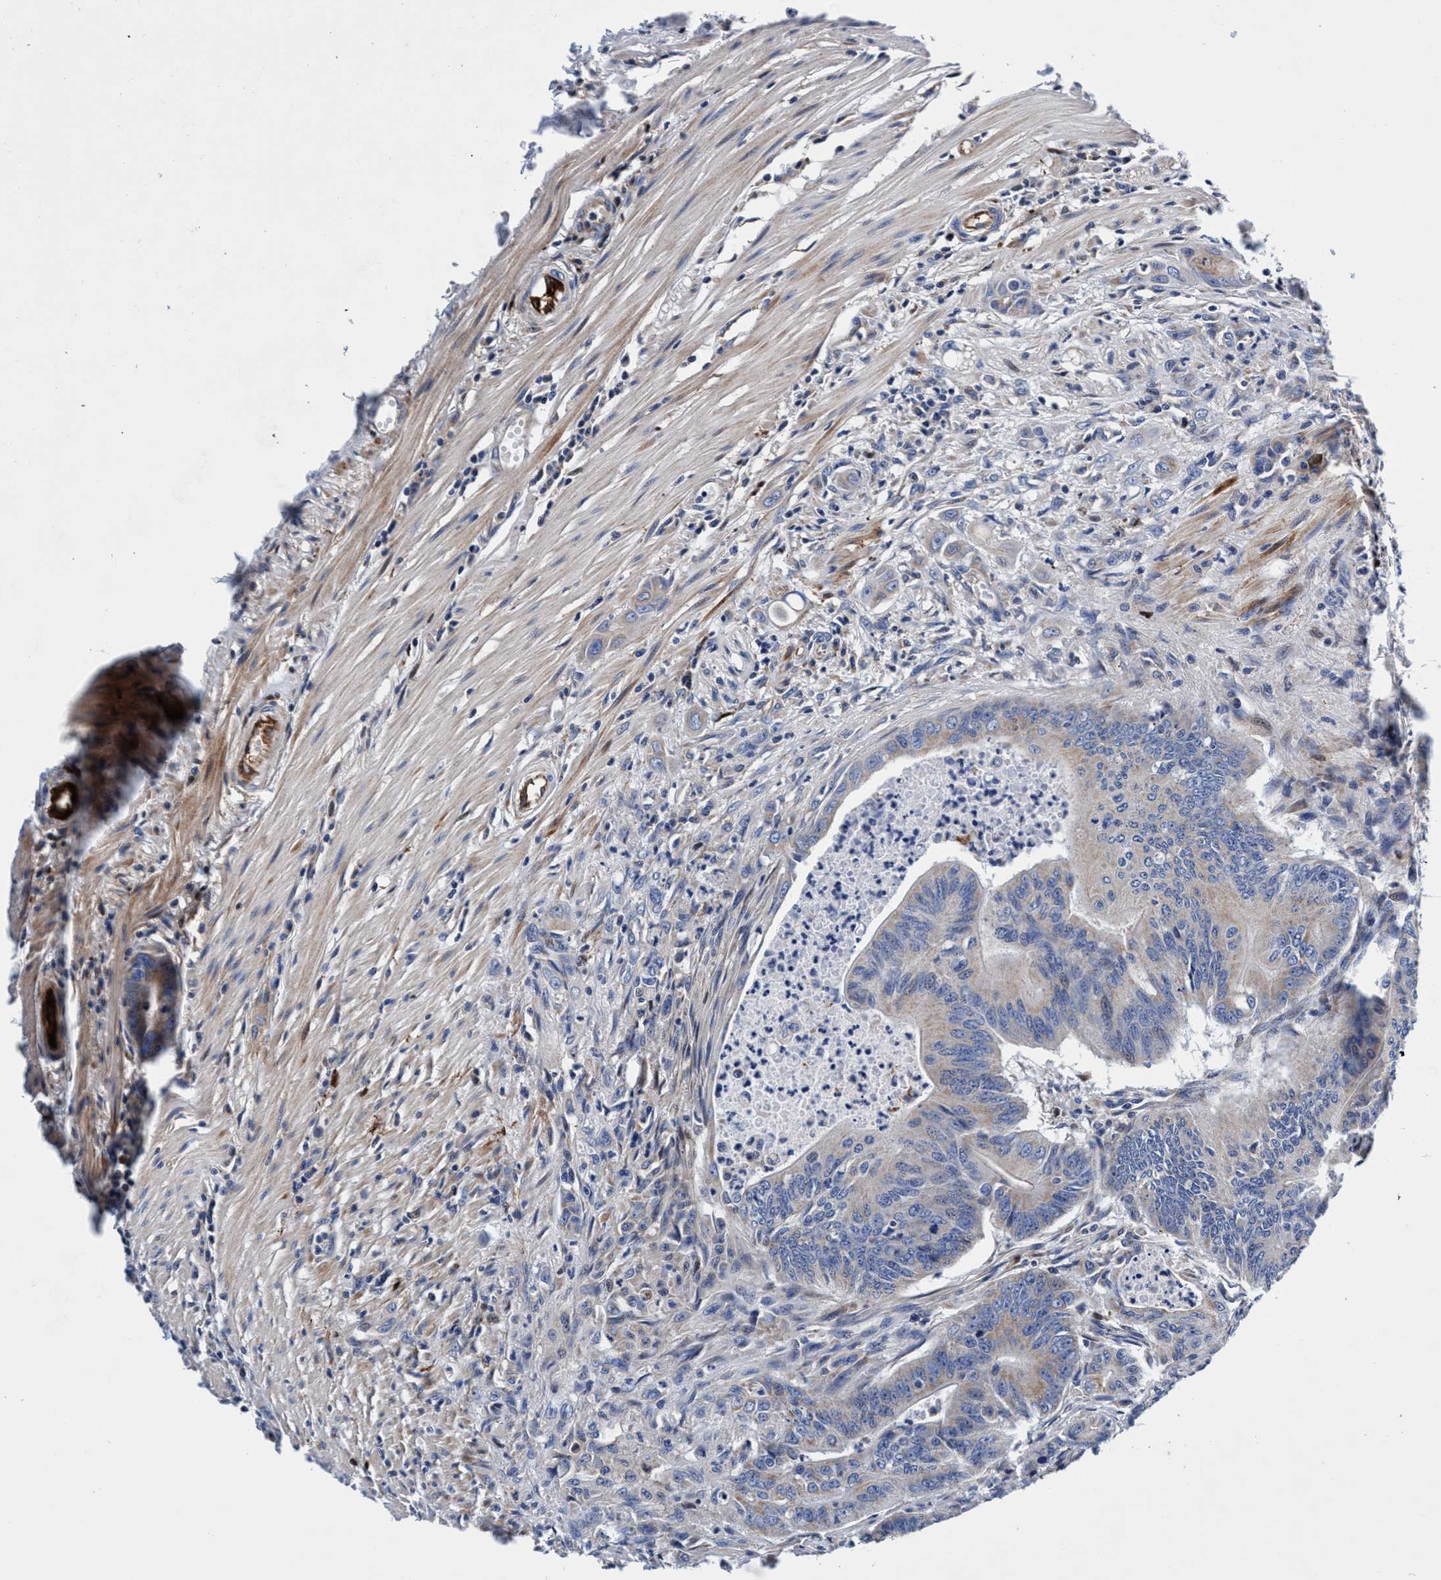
{"staining": {"intensity": "weak", "quantity": "<25%", "location": "cytoplasmic/membranous"}, "tissue": "colorectal cancer", "cell_type": "Tumor cells", "image_type": "cancer", "snomed": [{"axis": "morphology", "description": "Adenoma, NOS"}, {"axis": "morphology", "description": "Adenocarcinoma, NOS"}, {"axis": "topography", "description": "Colon"}], "caption": "This is a photomicrograph of immunohistochemistry (IHC) staining of colorectal cancer, which shows no staining in tumor cells. (DAB (3,3'-diaminobenzidine) immunohistochemistry (IHC) visualized using brightfield microscopy, high magnification).", "gene": "UBALD2", "patient": {"sex": "male", "age": 79}}